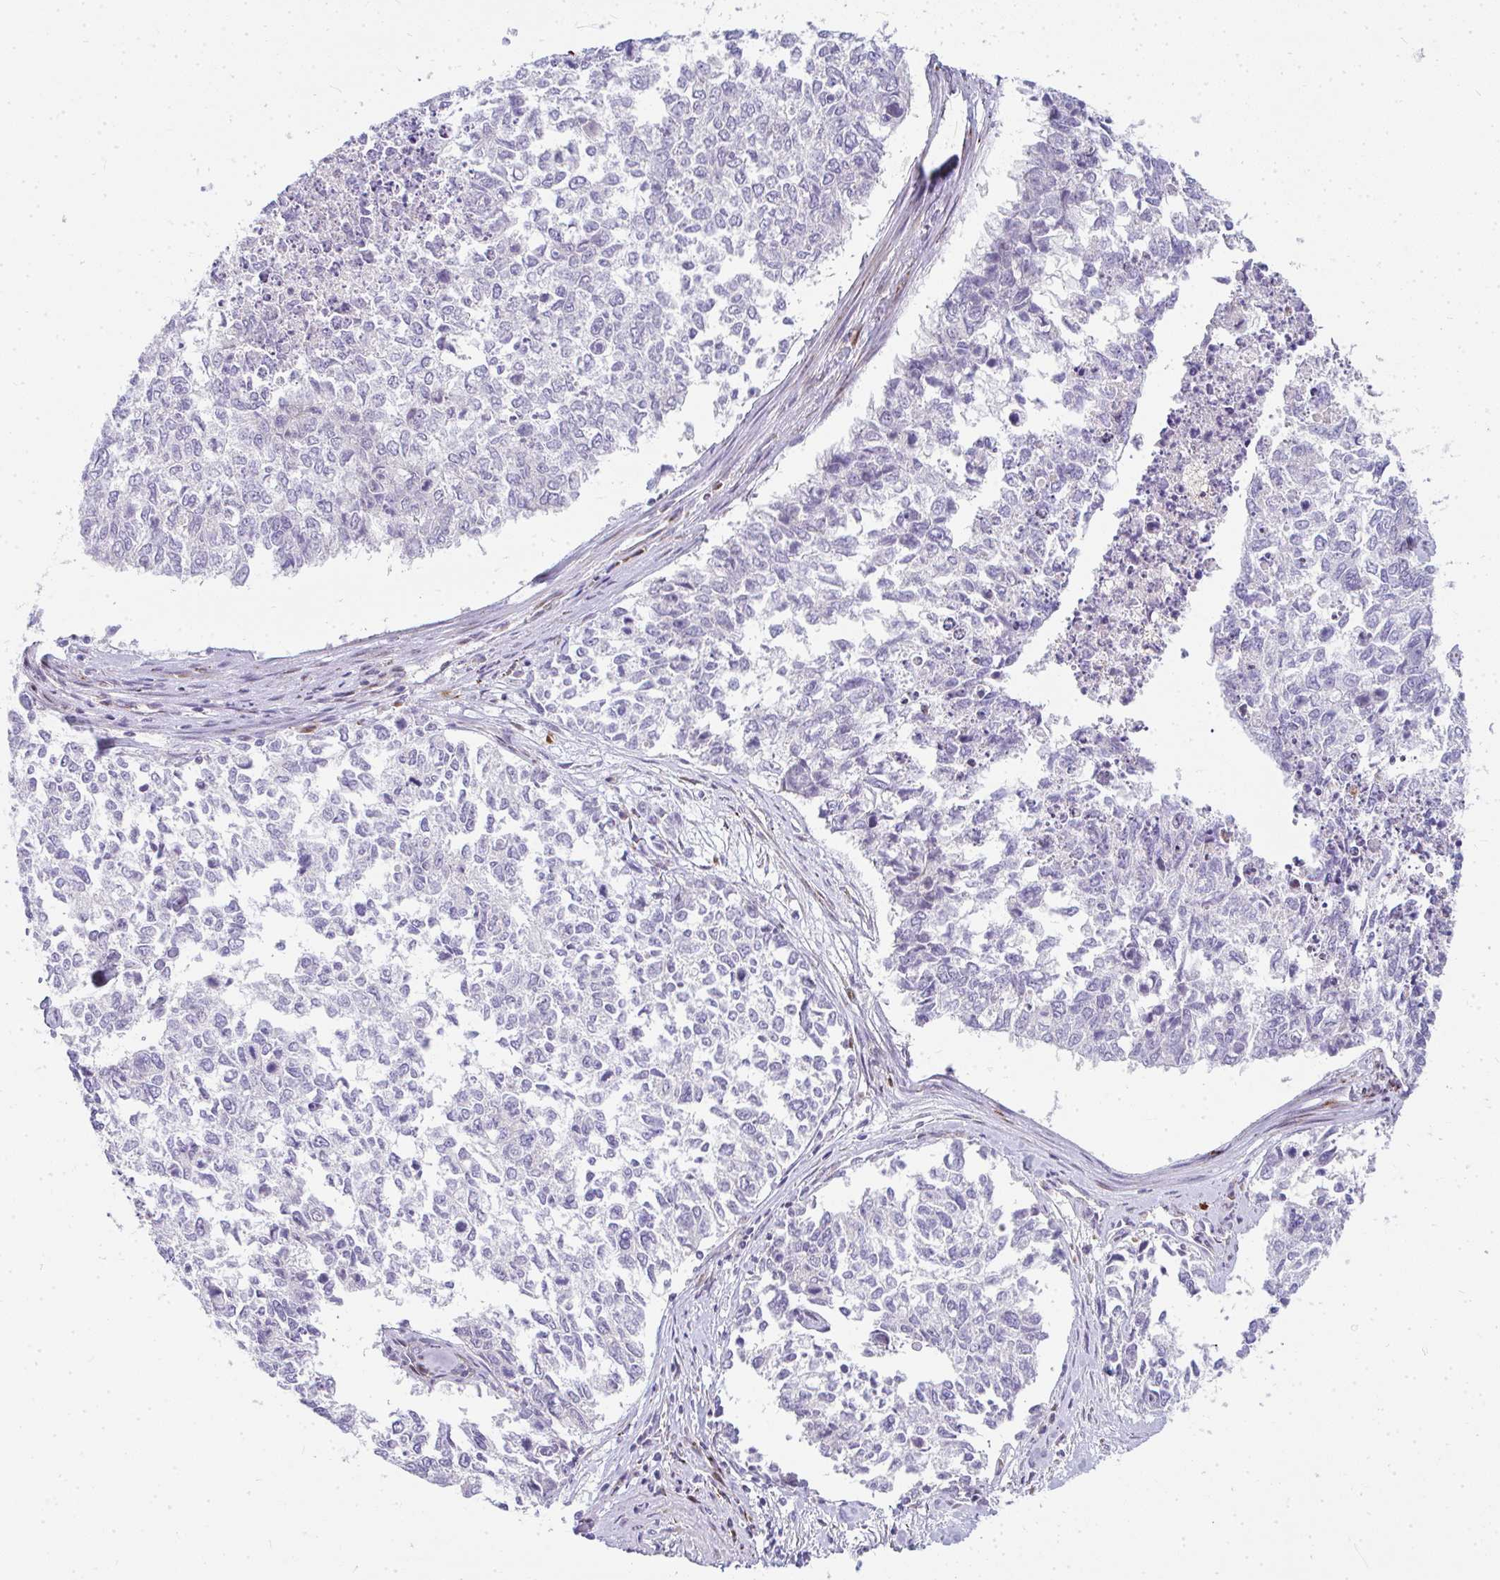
{"staining": {"intensity": "negative", "quantity": "none", "location": "none"}, "tissue": "cervical cancer", "cell_type": "Tumor cells", "image_type": "cancer", "snomed": [{"axis": "morphology", "description": "Adenocarcinoma, NOS"}, {"axis": "topography", "description": "Cervix"}], "caption": "Immunohistochemistry of adenocarcinoma (cervical) shows no positivity in tumor cells.", "gene": "PLA2G5", "patient": {"sex": "female", "age": 63}}